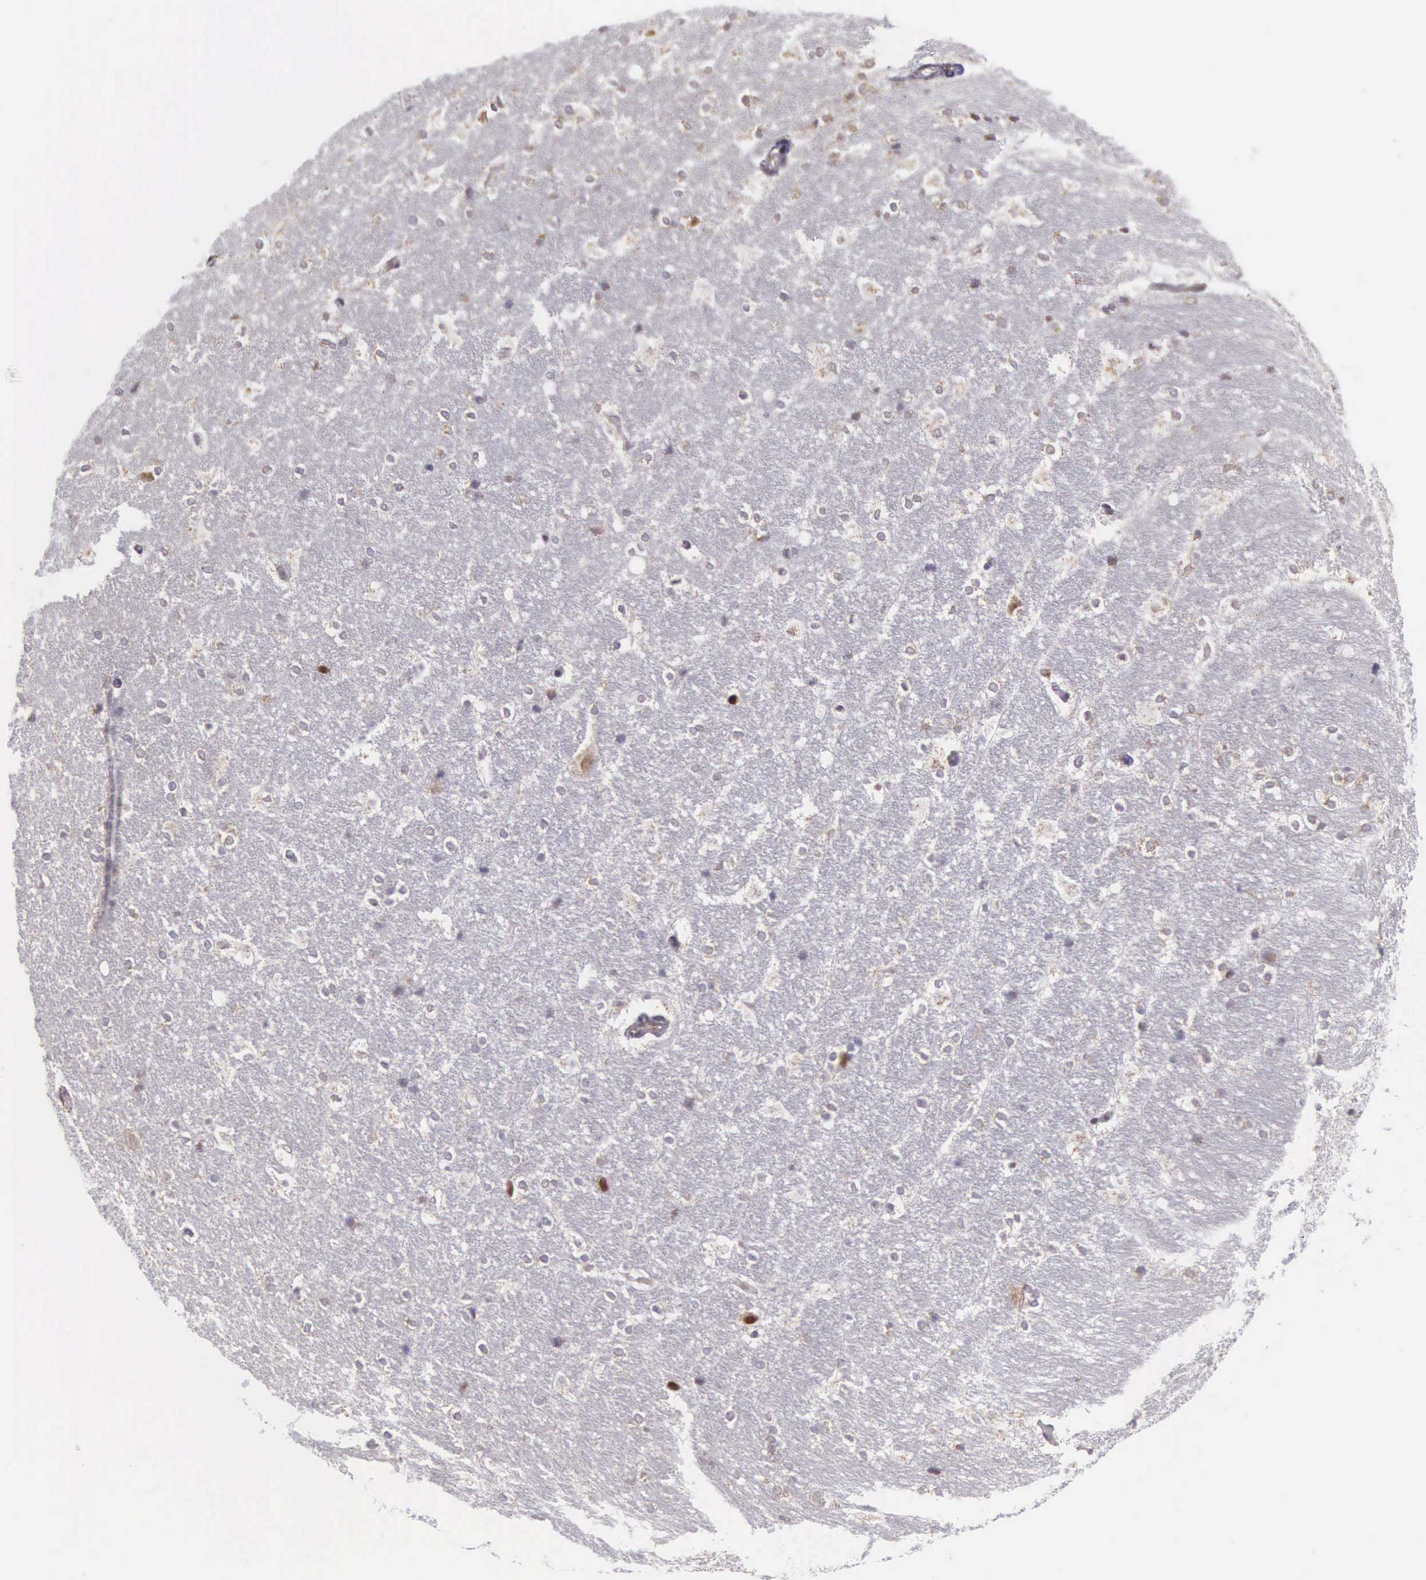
{"staining": {"intensity": "negative", "quantity": "none", "location": "none"}, "tissue": "hippocampus", "cell_type": "Glial cells", "image_type": "normal", "snomed": [{"axis": "morphology", "description": "Normal tissue, NOS"}, {"axis": "topography", "description": "Hippocampus"}], "caption": "Glial cells show no significant staining in benign hippocampus. (Stains: DAB (3,3'-diaminobenzidine) IHC with hematoxylin counter stain, Microscopy: brightfield microscopy at high magnification).", "gene": "SLC25A21", "patient": {"sex": "female", "age": 19}}